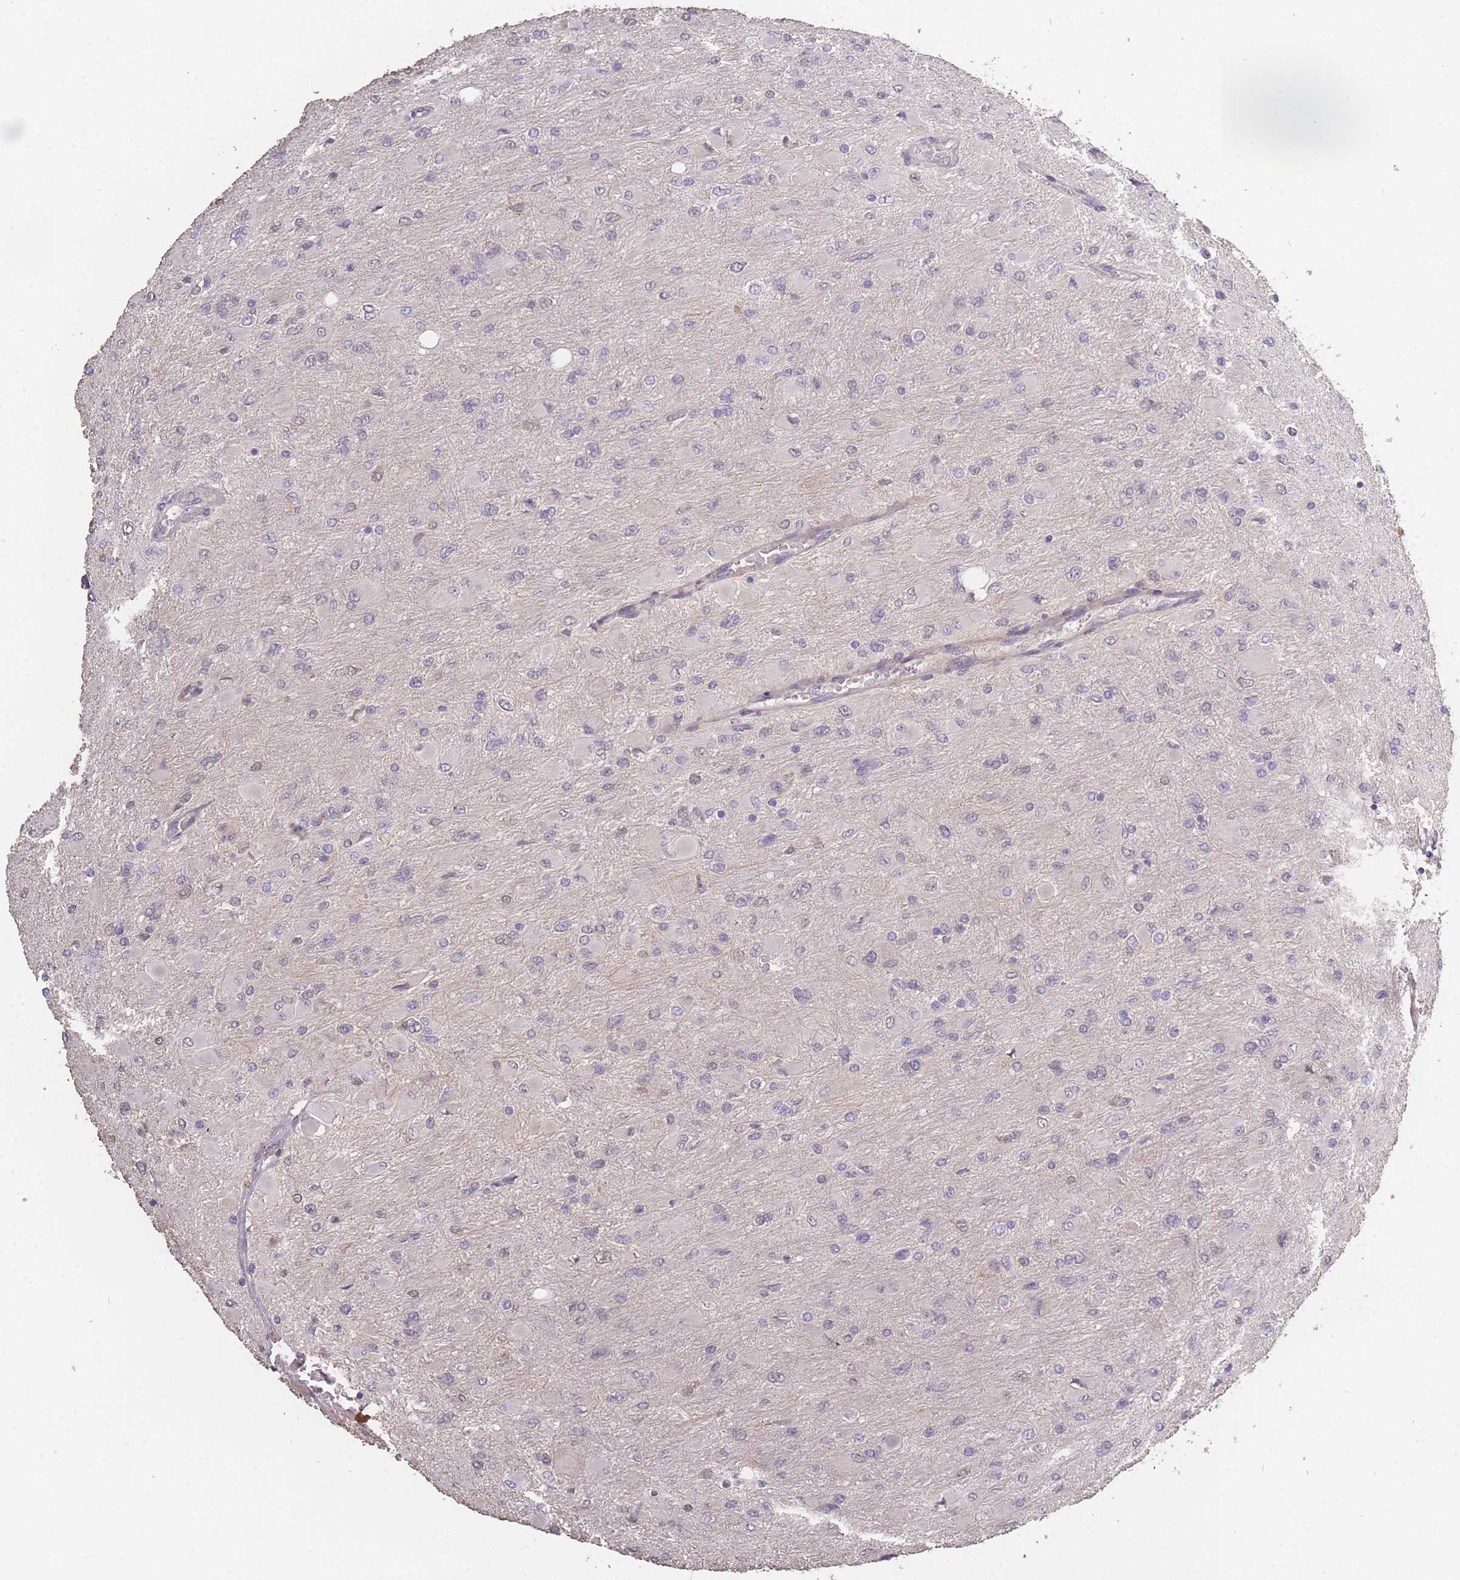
{"staining": {"intensity": "negative", "quantity": "none", "location": "none"}, "tissue": "glioma", "cell_type": "Tumor cells", "image_type": "cancer", "snomed": [{"axis": "morphology", "description": "Glioma, malignant, High grade"}, {"axis": "topography", "description": "Cerebral cortex"}], "caption": "Immunohistochemistry (IHC) micrograph of malignant high-grade glioma stained for a protein (brown), which demonstrates no staining in tumor cells. (Immunohistochemistry, brightfield microscopy, high magnification).", "gene": "BST1", "patient": {"sex": "female", "age": 36}}